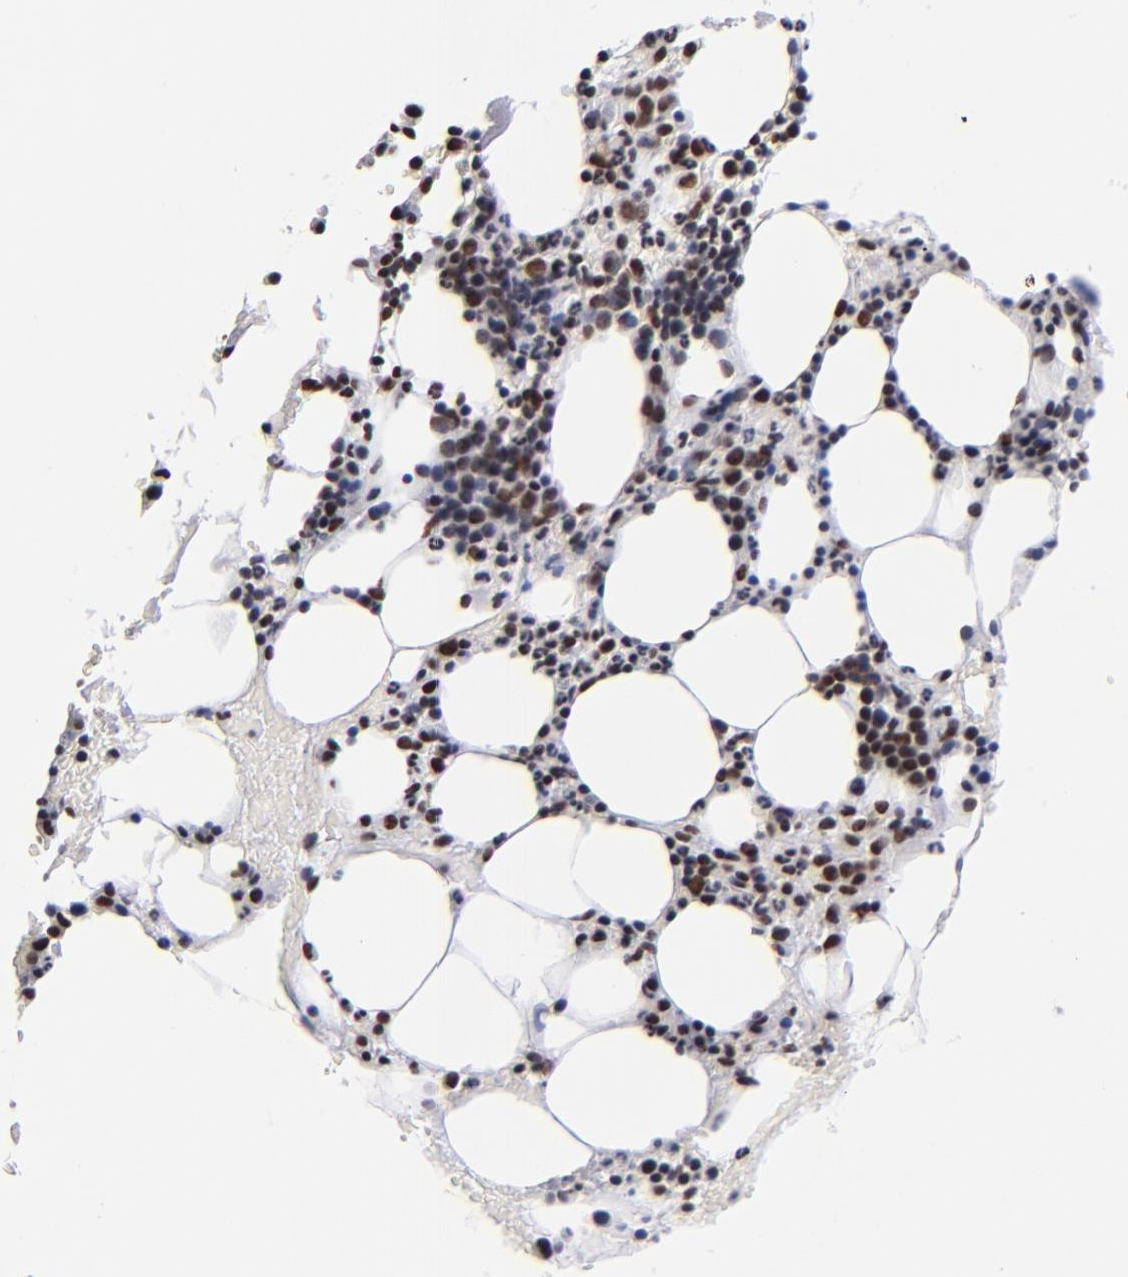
{"staining": {"intensity": "strong", "quantity": "25%-75%", "location": "nuclear"}, "tissue": "bone marrow", "cell_type": "Hematopoietic cells", "image_type": "normal", "snomed": [{"axis": "morphology", "description": "Normal tissue, NOS"}, {"axis": "topography", "description": "Bone marrow"}], "caption": "About 25%-75% of hematopoietic cells in unremarkable bone marrow exhibit strong nuclear protein expression as visualized by brown immunohistochemical staining.", "gene": "MN1", "patient": {"sex": "female", "age": 84}}